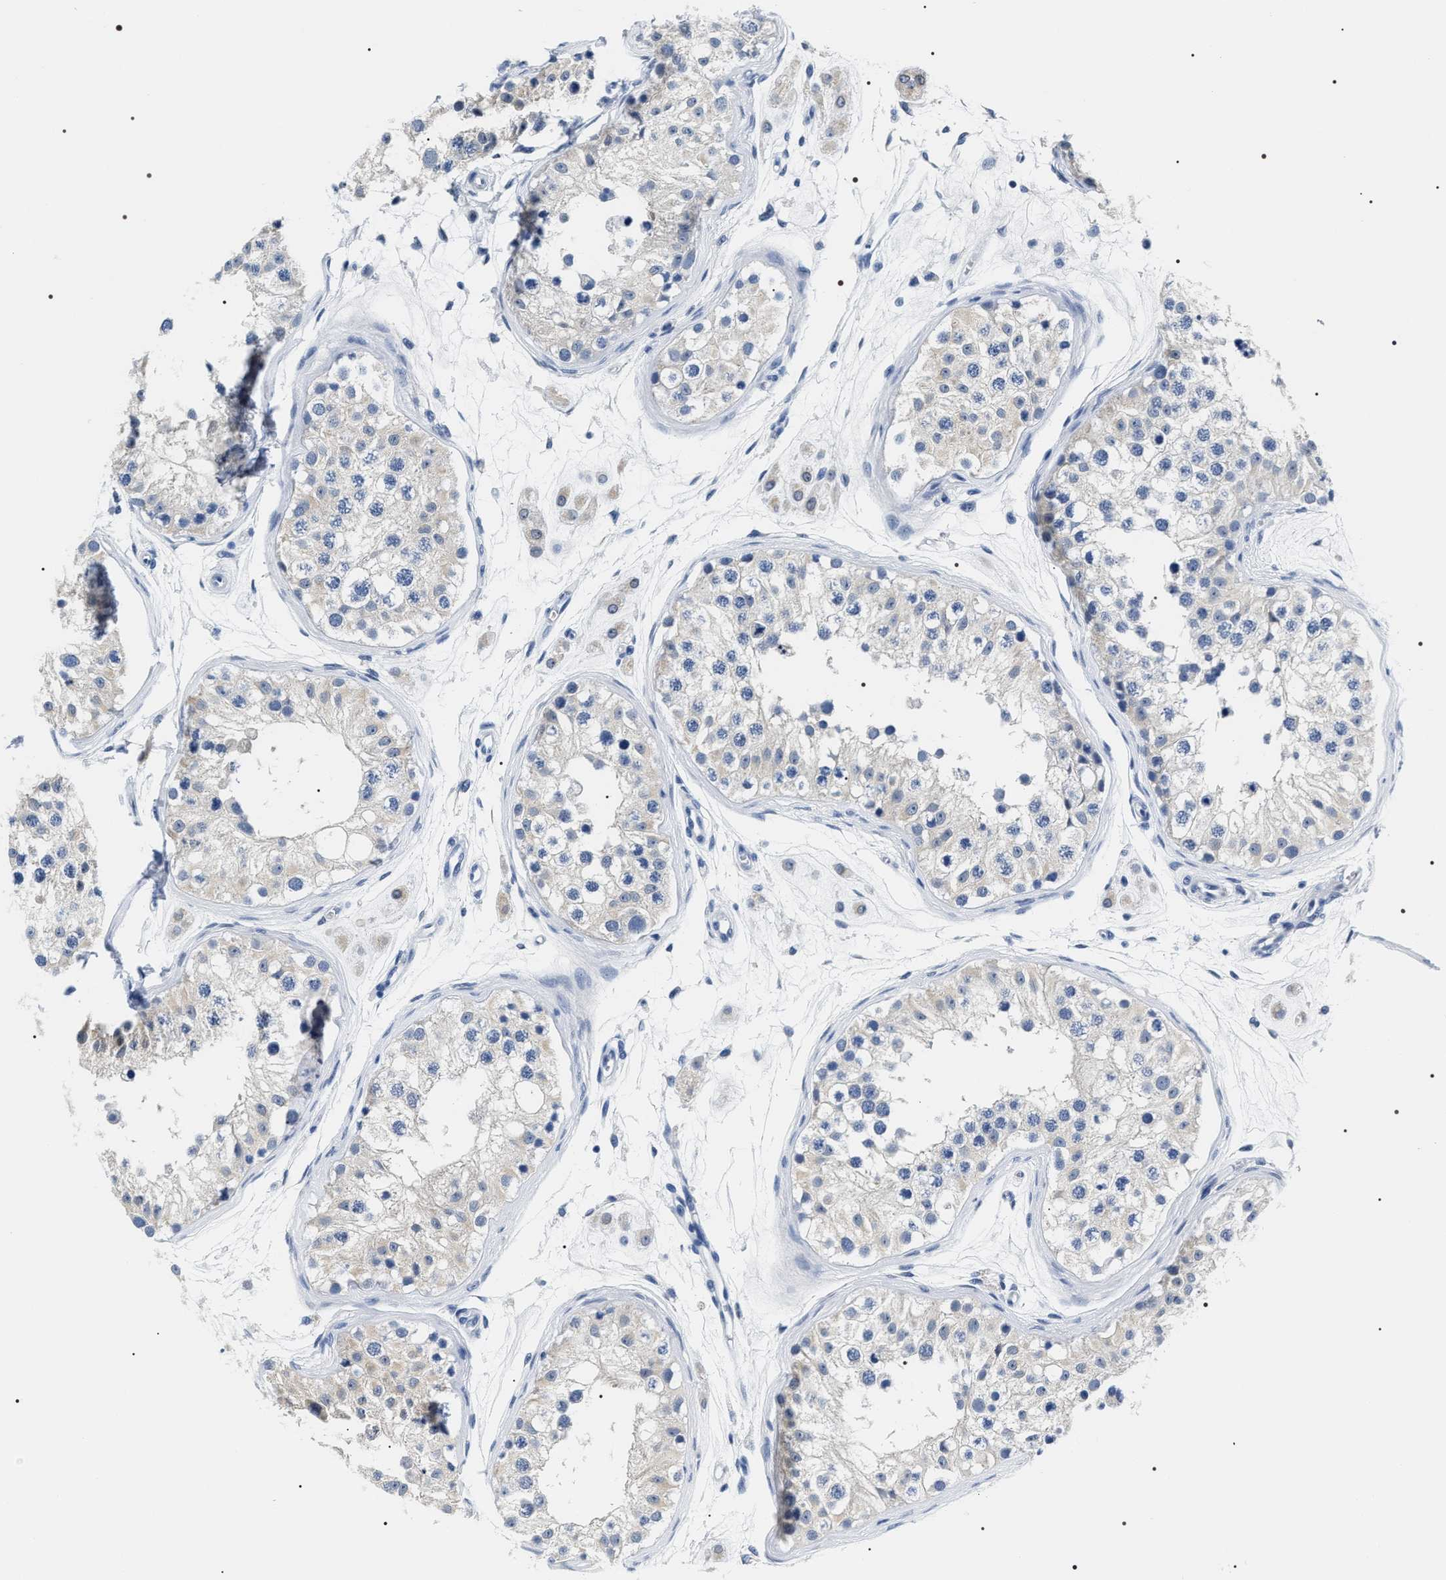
{"staining": {"intensity": "weak", "quantity": "<25%", "location": "cytoplasmic/membranous"}, "tissue": "testis", "cell_type": "Cells in seminiferous ducts", "image_type": "normal", "snomed": [{"axis": "morphology", "description": "Normal tissue, NOS"}, {"axis": "morphology", "description": "Adenocarcinoma, metastatic, NOS"}, {"axis": "topography", "description": "Testis"}], "caption": "The IHC photomicrograph has no significant staining in cells in seminiferous ducts of testis. (DAB immunohistochemistry (IHC) visualized using brightfield microscopy, high magnification).", "gene": "ADH4", "patient": {"sex": "male", "age": 26}}